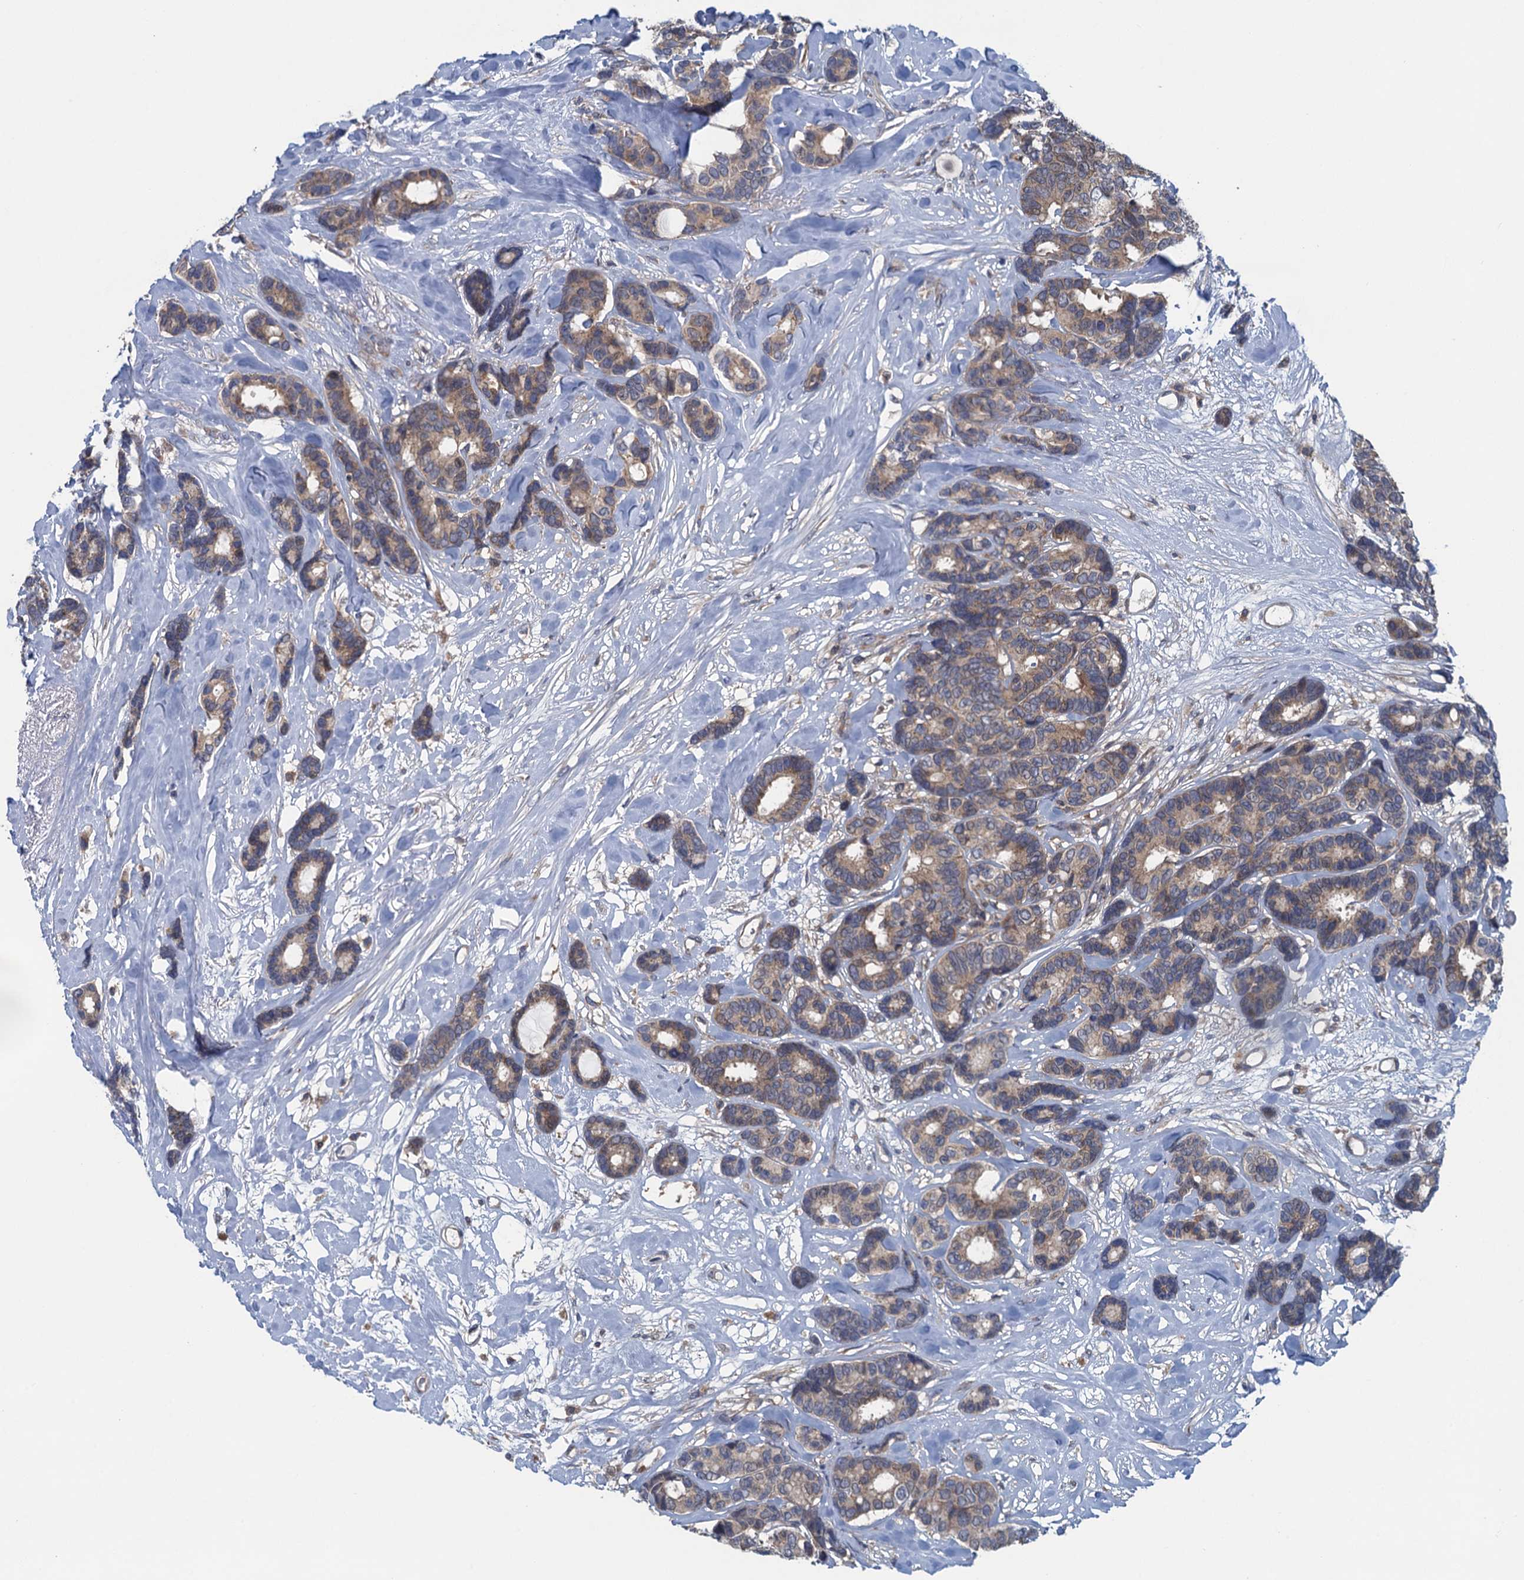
{"staining": {"intensity": "weak", "quantity": ">75%", "location": "cytoplasmic/membranous"}, "tissue": "breast cancer", "cell_type": "Tumor cells", "image_type": "cancer", "snomed": [{"axis": "morphology", "description": "Duct carcinoma"}, {"axis": "topography", "description": "Breast"}], "caption": "A high-resolution photomicrograph shows immunohistochemistry staining of breast cancer (invasive ductal carcinoma), which demonstrates weak cytoplasmic/membranous expression in about >75% of tumor cells.", "gene": "CNTN5", "patient": {"sex": "female", "age": 87}}